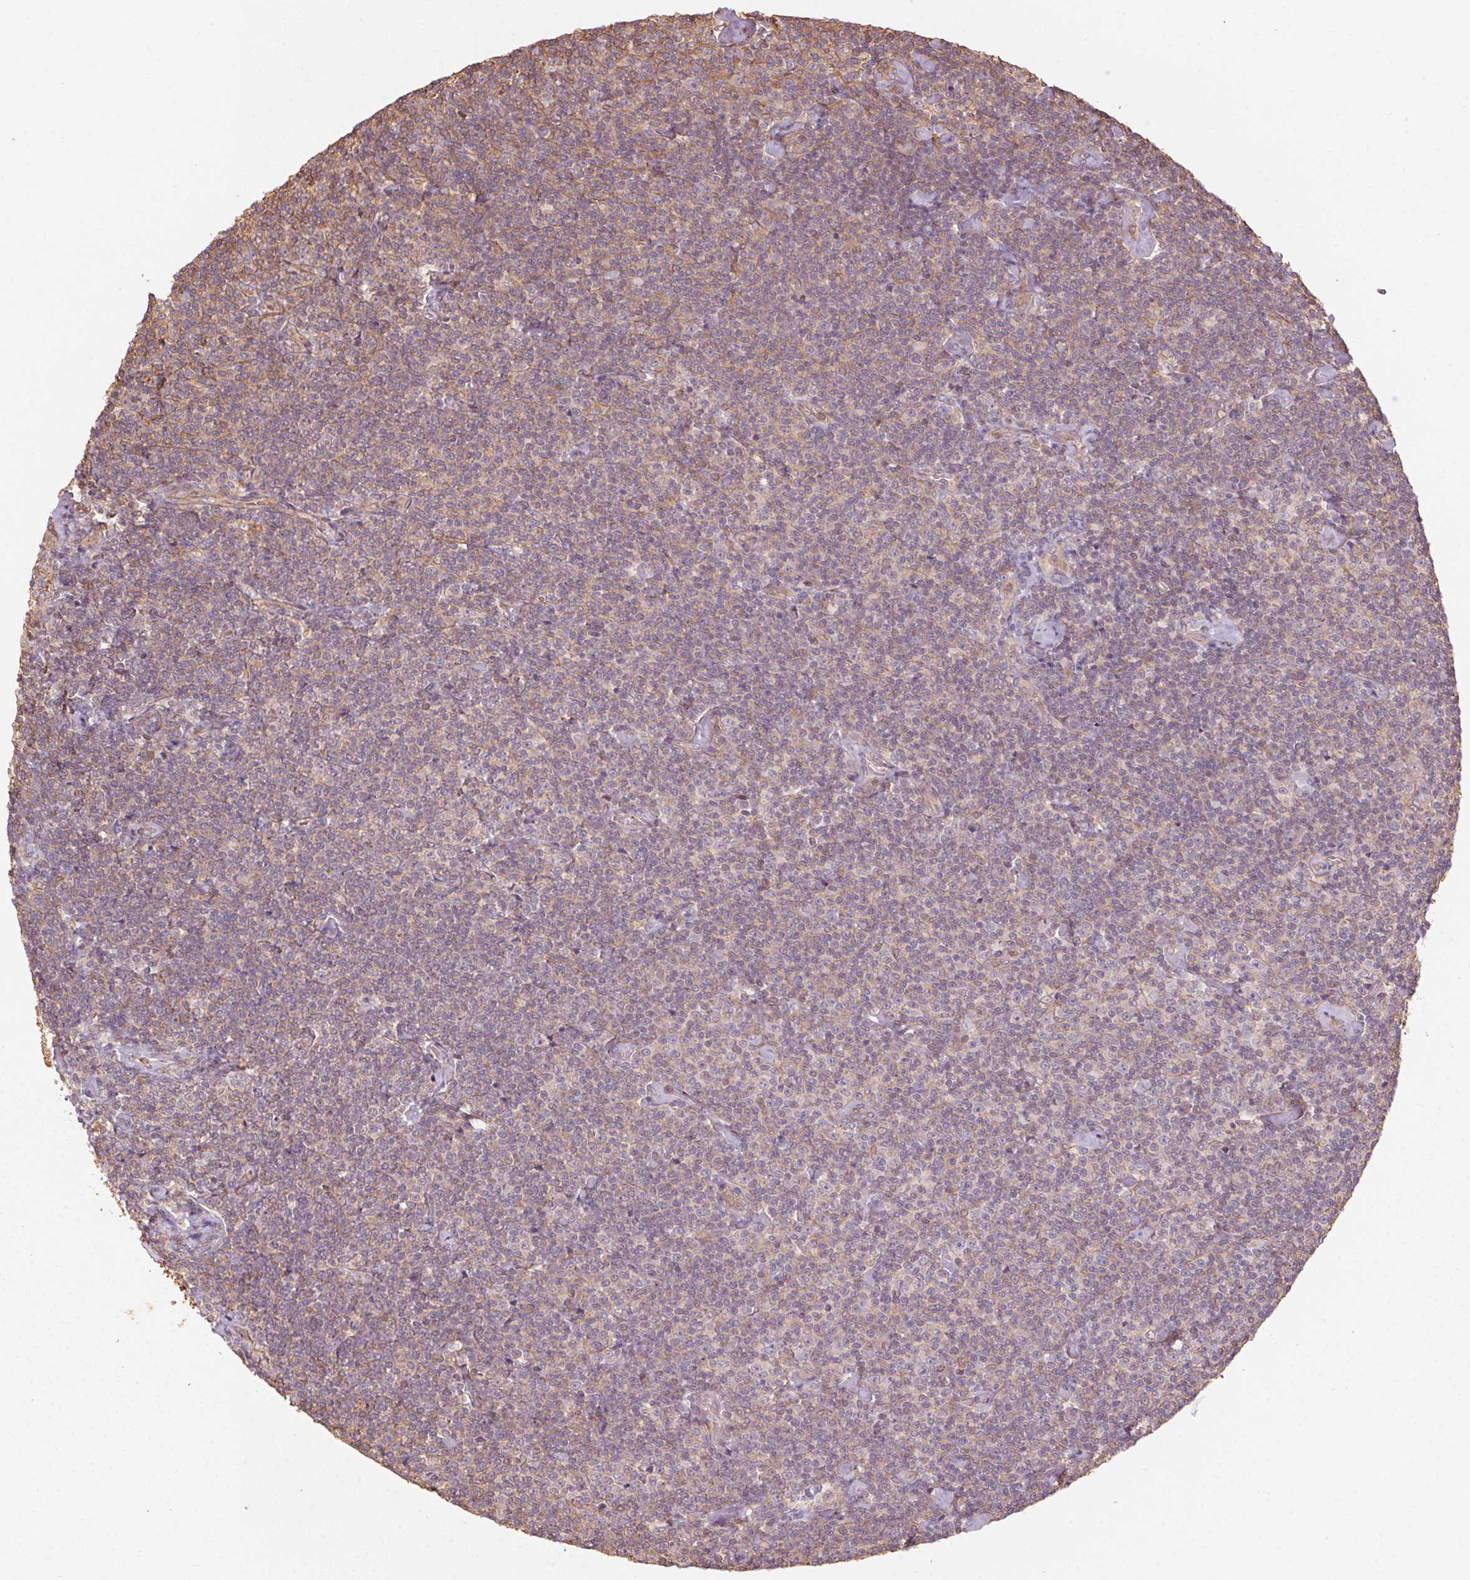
{"staining": {"intensity": "weak", "quantity": "<25%", "location": "cytoplasmic/membranous"}, "tissue": "lymphoma", "cell_type": "Tumor cells", "image_type": "cancer", "snomed": [{"axis": "morphology", "description": "Malignant lymphoma, non-Hodgkin's type, Low grade"}, {"axis": "topography", "description": "Lymph node"}], "caption": "Immunohistochemical staining of low-grade malignant lymphoma, non-Hodgkin's type exhibits no significant staining in tumor cells.", "gene": "QDPR", "patient": {"sex": "male", "age": 81}}